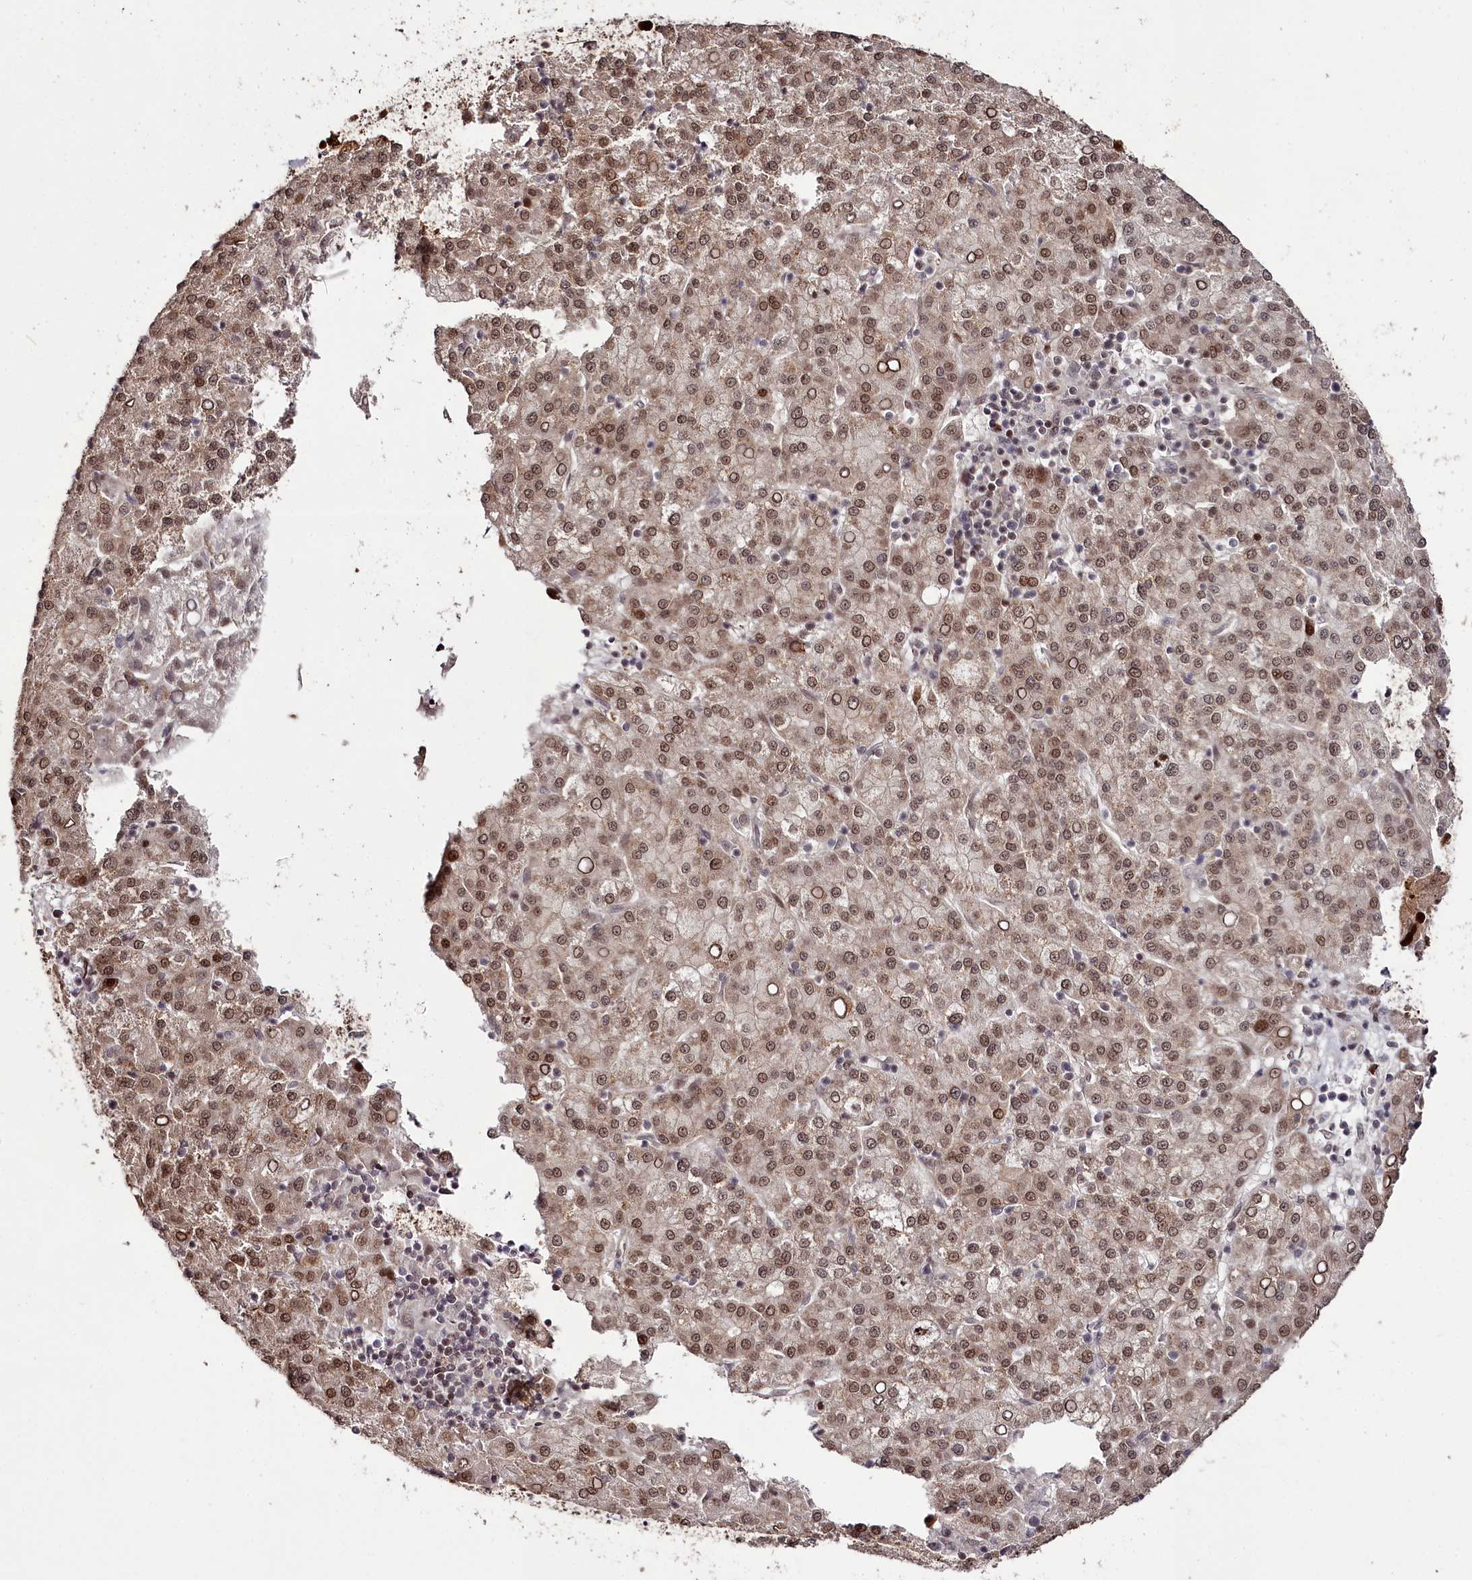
{"staining": {"intensity": "moderate", "quantity": ">75%", "location": "cytoplasmic/membranous,nuclear"}, "tissue": "liver cancer", "cell_type": "Tumor cells", "image_type": "cancer", "snomed": [{"axis": "morphology", "description": "Carcinoma, Hepatocellular, NOS"}, {"axis": "topography", "description": "Liver"}], "caption": "Tumor cells reveal moderate cytoplasmic/membranous and nuclear expression in approximately >75% of cells in liver hepatocellular carcinoma.", "gene": "THYN1", "patient": {"sex": "female", "age": 58}}